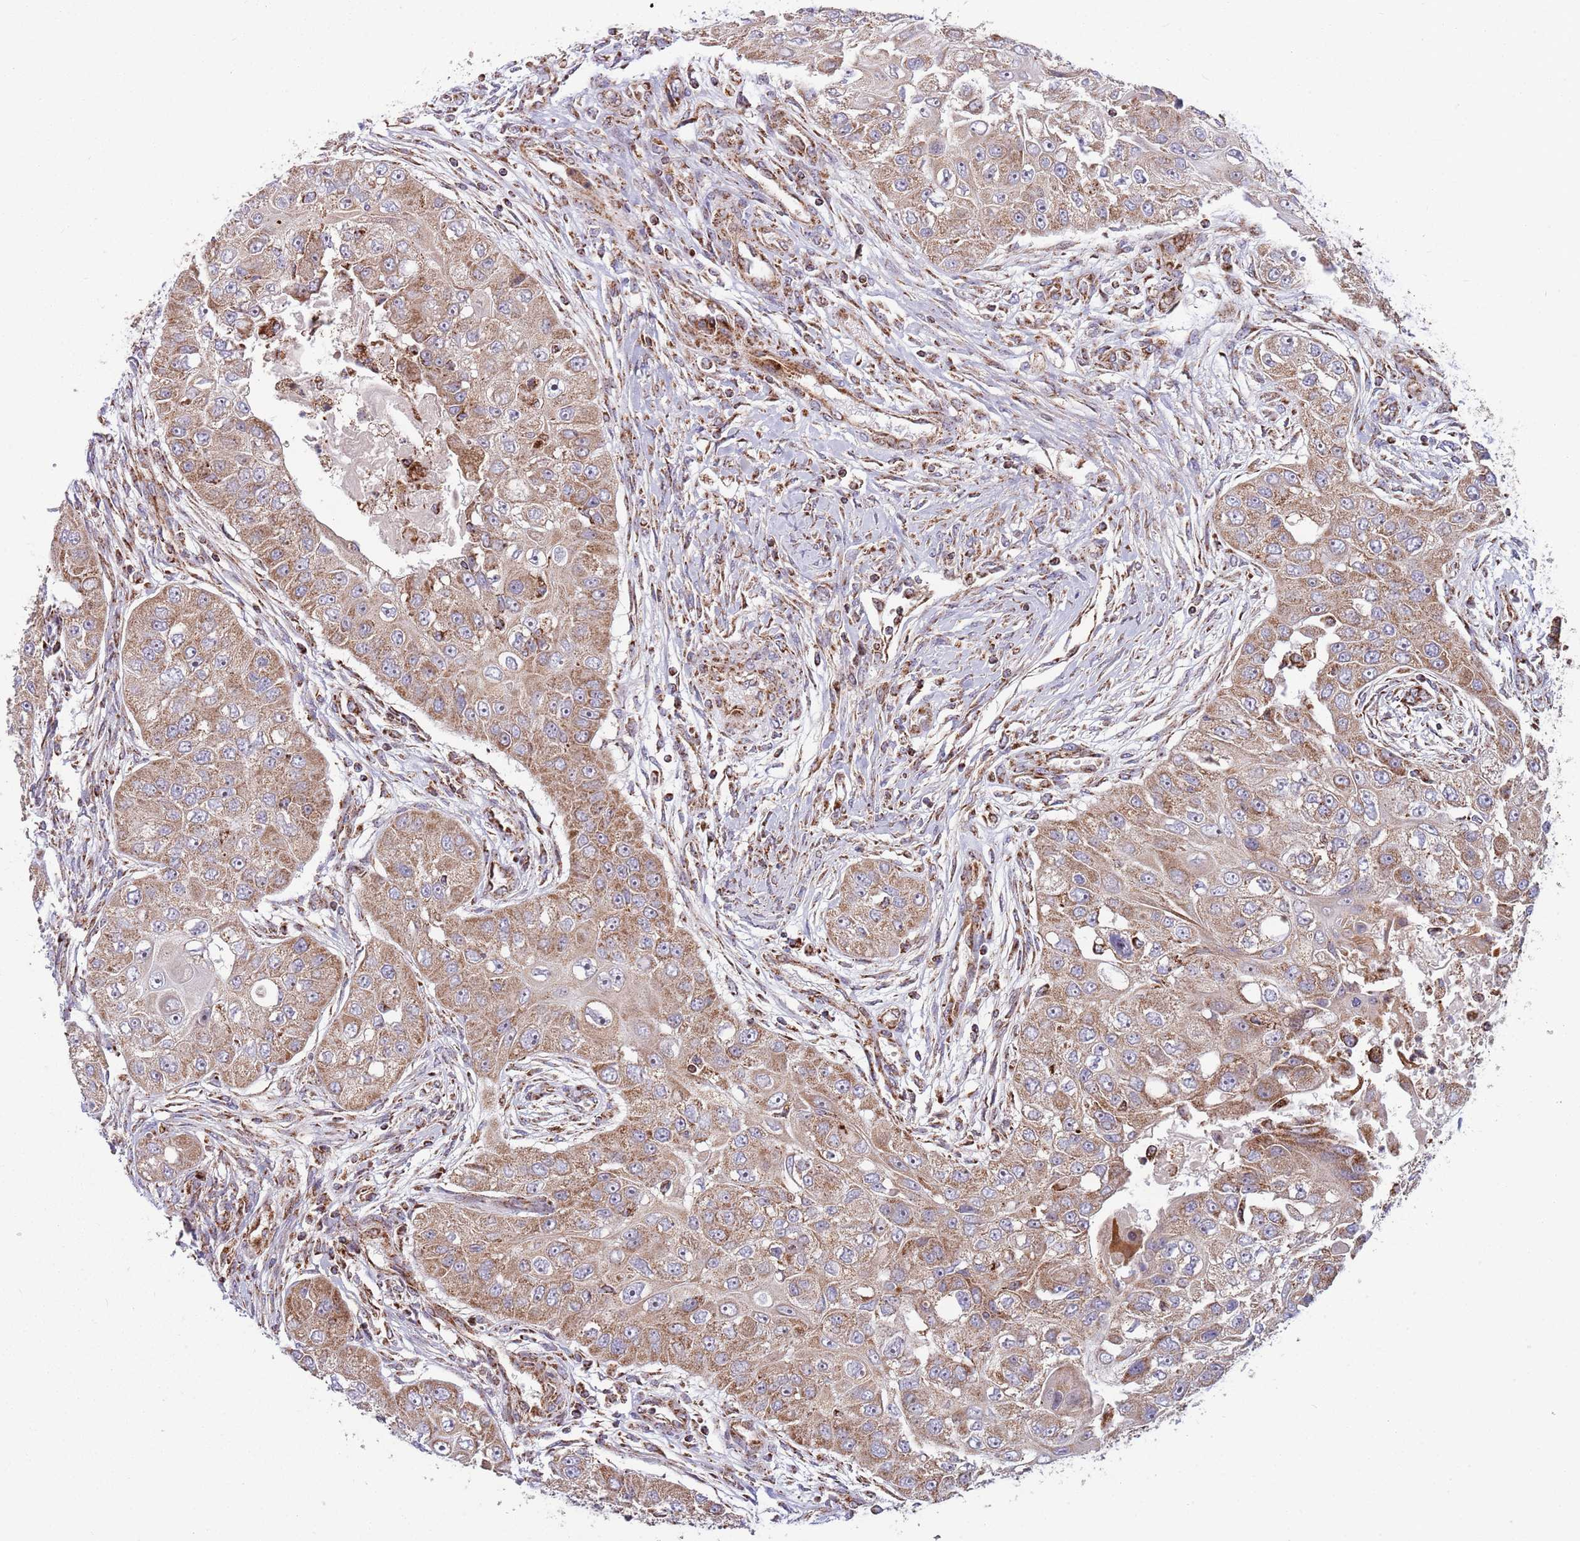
{"staining": {"intensity": "moderate", "quantity": ">75%", "location": "cytoplasmic/membranous"}, "tissue": "head and neck cancer", "cell_type": "Tumor cells", "image_type": "cancer", "snomed": [{"axis": "morphology", "description": "Normal tissue, NOS"}, {"axis": "morphology", "description": "Squamous cell carcinoma, NOS"}, {"axis": "topography", "description": "Skeletal muscle"}, {"axis": "topography", "description": "Head-Neck"}], "caption": "Protein expression analysis of head and neck squamous cell carcinoma shows moderate cytoplasmic/membranous positivity in approximately >75% of tumor cells.", "gene": "ATP5PD", "patient": {"sex": "male", "age": 51}}